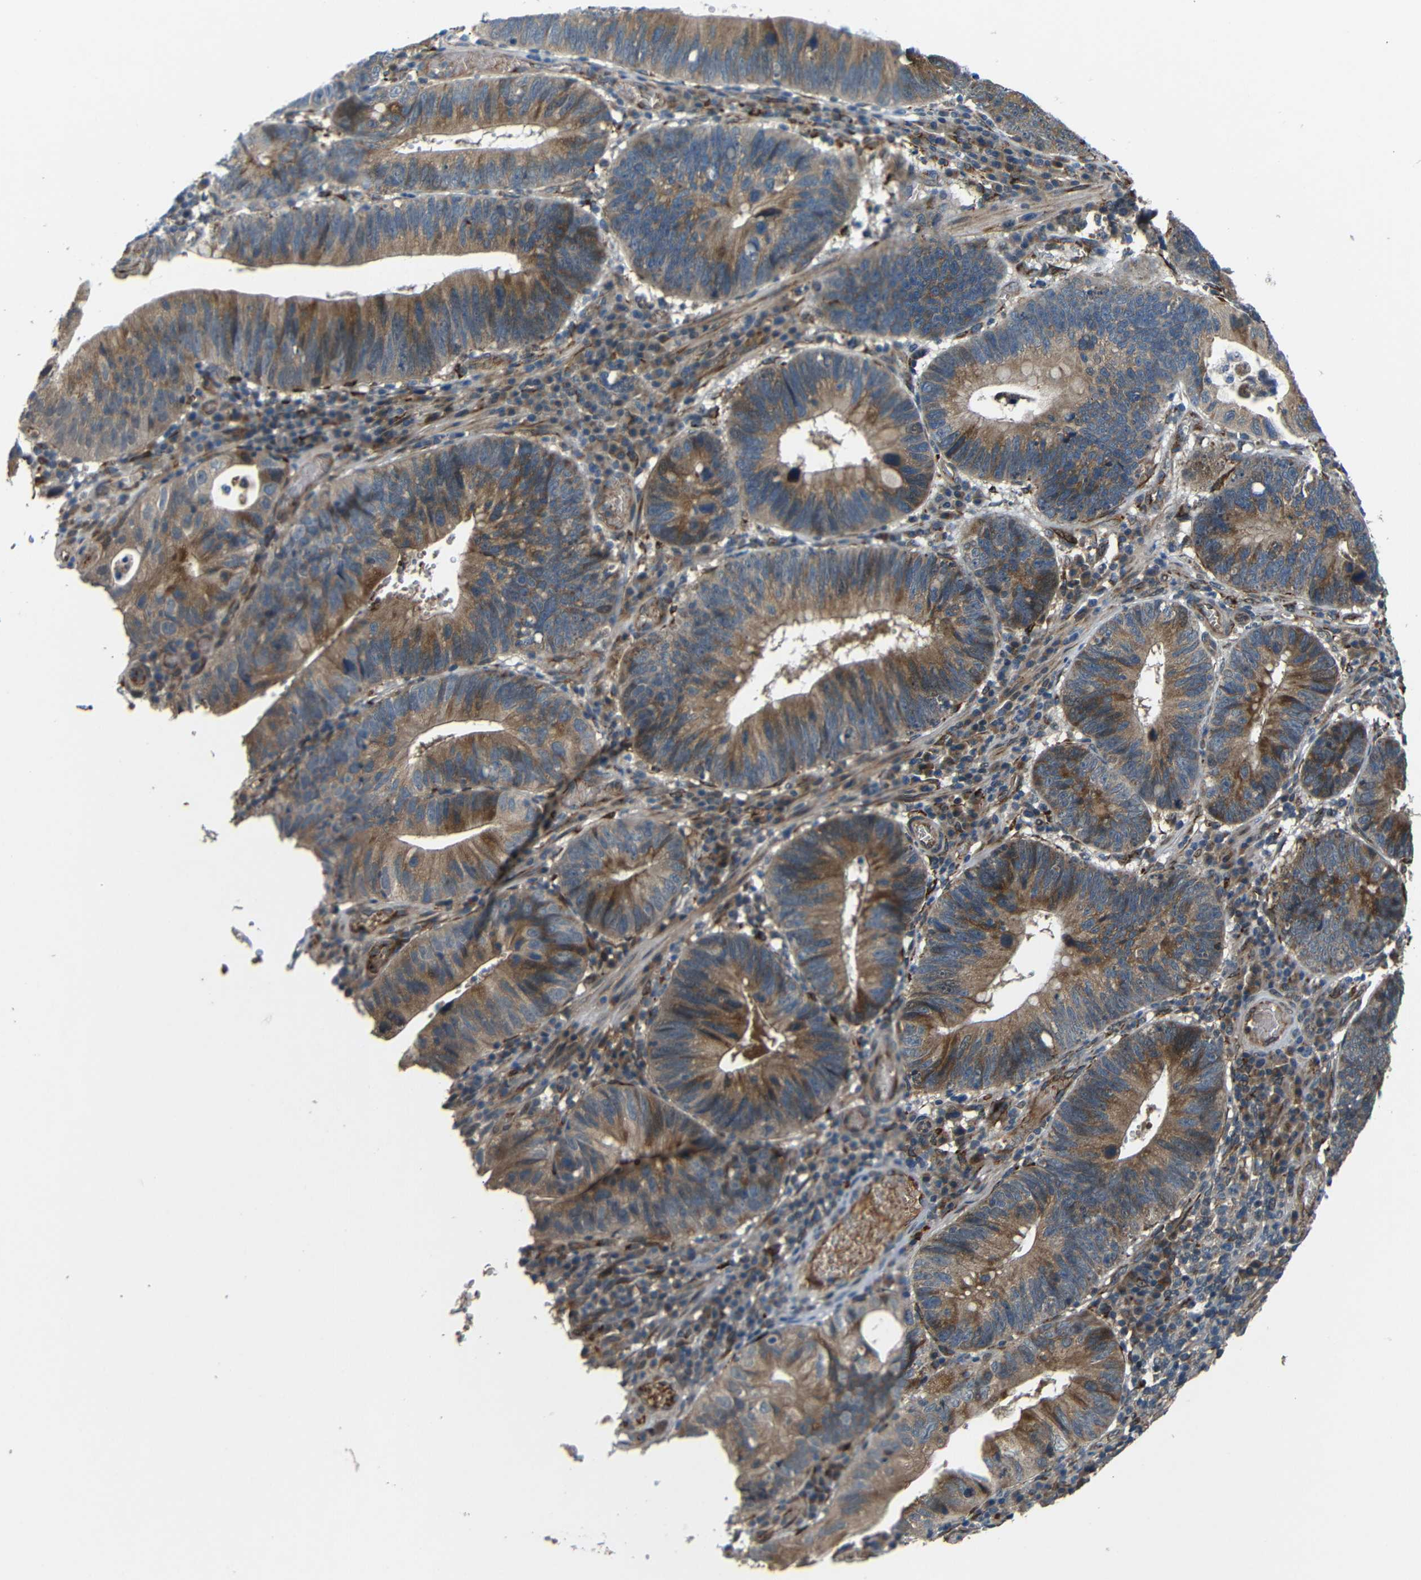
{"staining": {"intensity": "moderate", "quantity": ">75%", "location": "cytoplasmic/membranous"}, "tissue": "stomach cancer", "cell_type": "Tumor cells", "image_type": "cancer", "snomed": [{"axis": "morphology", "description": "Adenocarcinoma, NOS"}, {"axis": "topography", "description": "Stomach"}], "caption": "DAB (3,3'-diaminobenzidine) immunohistochemical staining of adenocarcinoma (stomach) exhibits moderate cytoplasmic/membranous protein positivity in approximately >75% of tumor cells.", "gene": "ATP7A", "patient": {"sex": "male", "age": 59}}